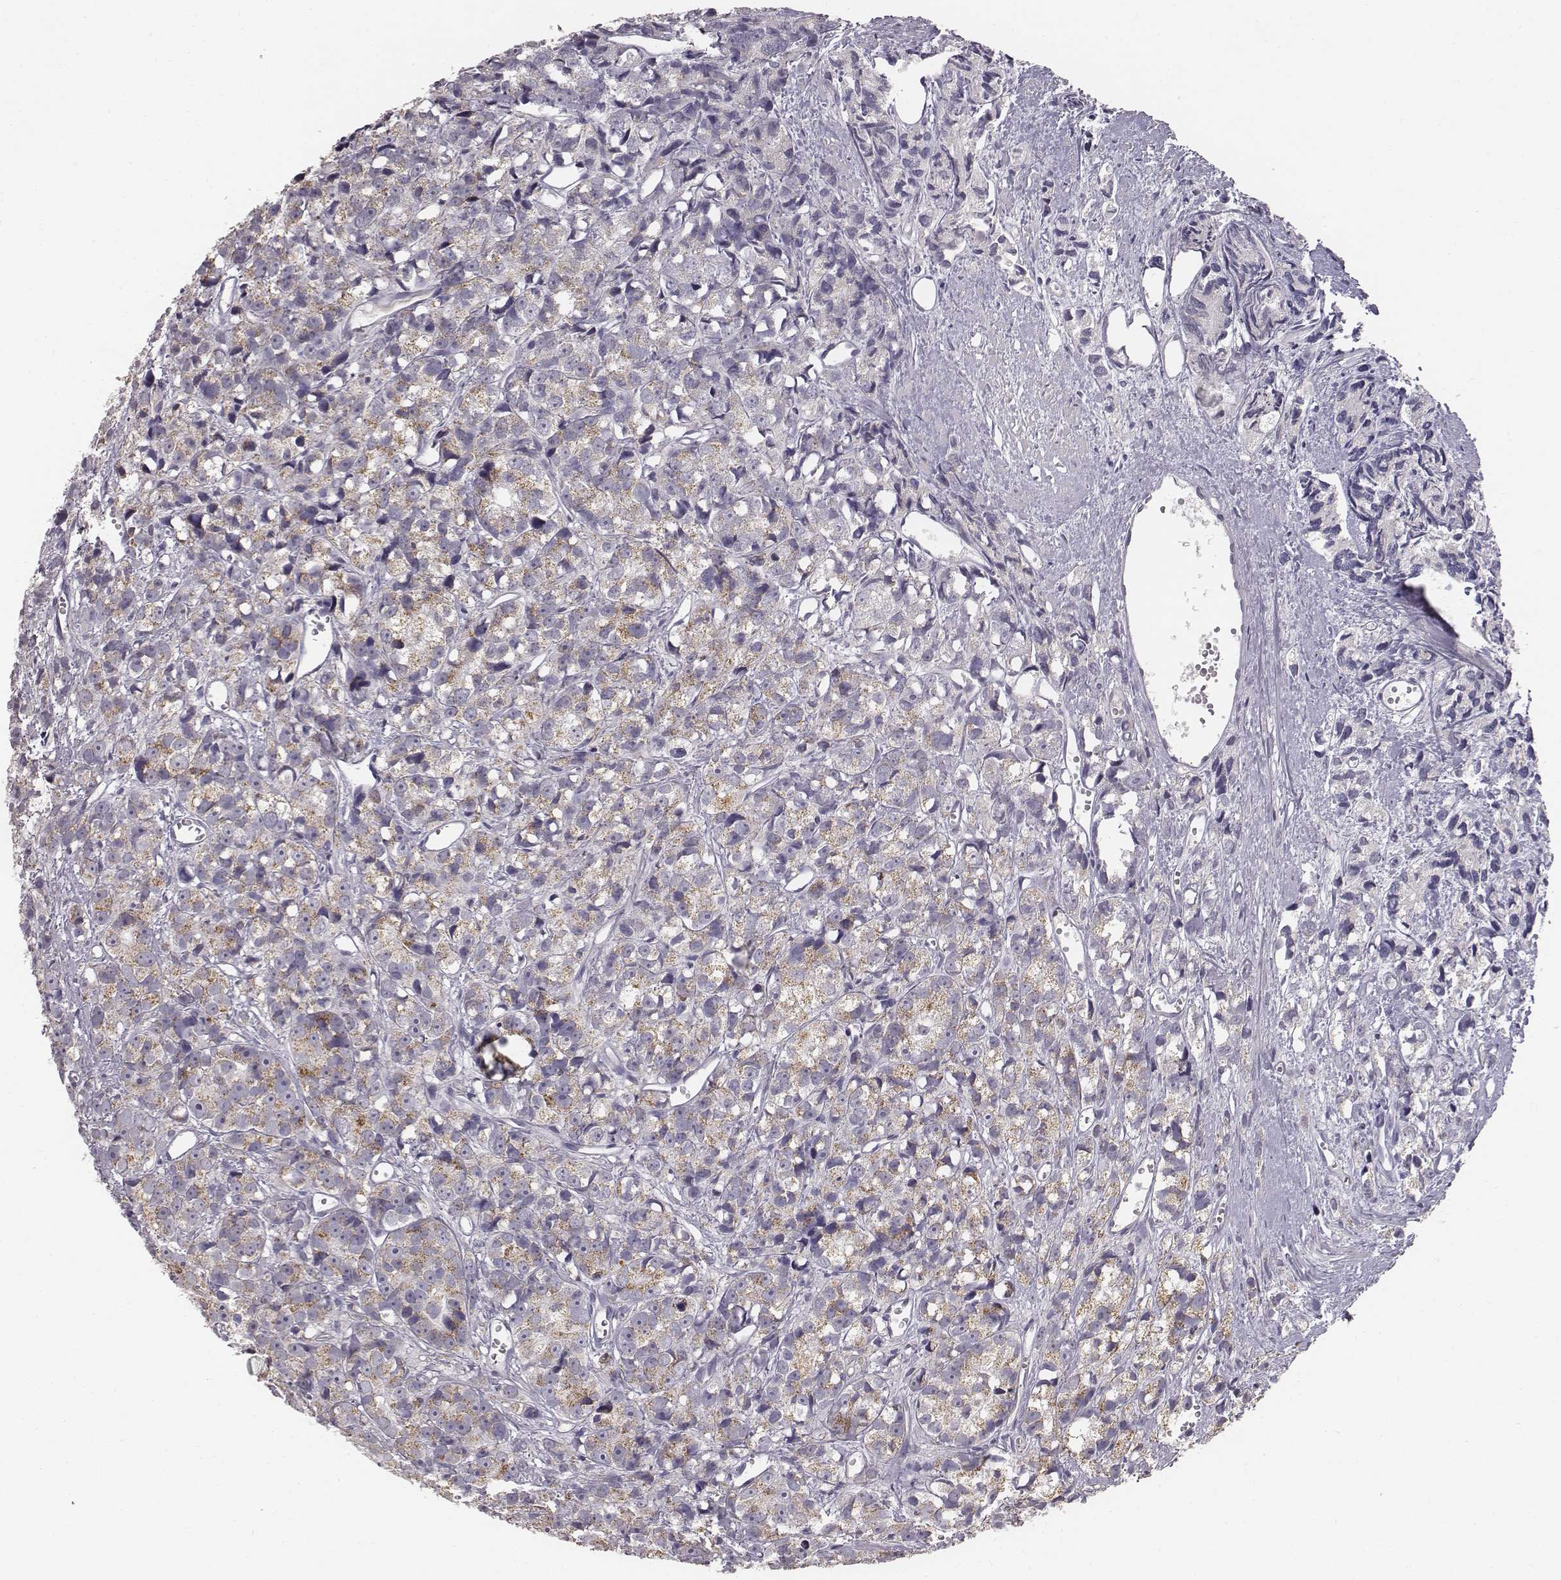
{"staining": {"intensity": "weak", "quantity": "25%-75%", "location": "cytoplasmic/membranous"}, "tissue": "prostate cancer", "cell_type": "Tumor cells", "image_type": "cancer", "snomed": [{"axis": "morphology", "description": "Adenocarcinoma, High grade"}, {"axis": "topography", "description": "Prostate"}], "caption": "Human high-grade adenocarcinoma (prostate) stained with a brown dye displays weak cytoplasmic/membranous positive positivity in about 25%-75% of tumor cells.", "gene": "ABCD3", "patient": {"sex": "male", "age": 77}}